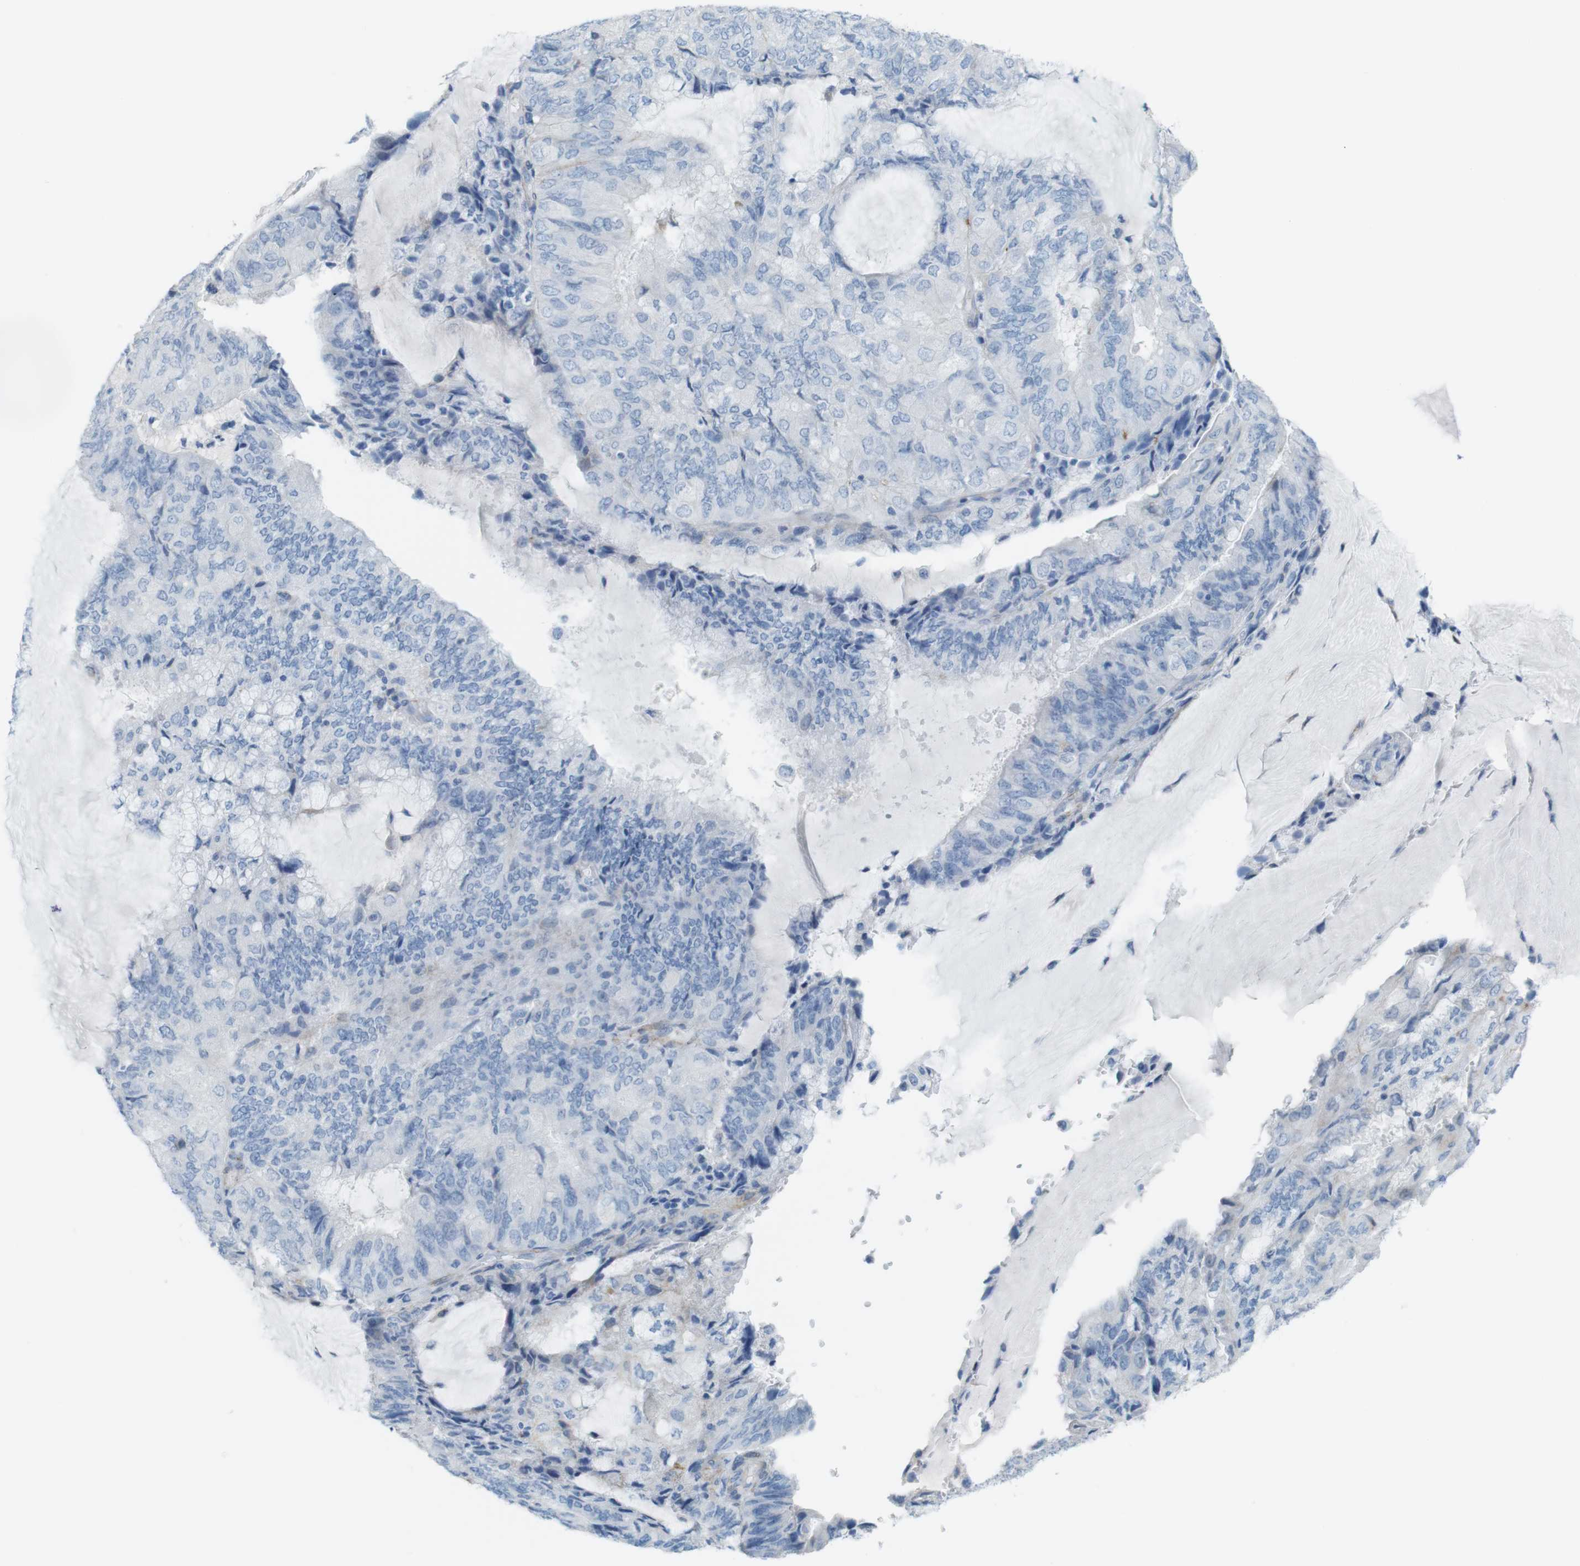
{"staining": {"intensity": "negative", "quantity": "none", "location": "none"}, "tissue": "endometrial cancer", "cell_type": "Tumor cells", "image_type": "cancer", "snomed": [{"axis": "morphology", "description": "Adenocarcinoma, NOS"}, {"axis": "topography", "description": "Endometrium"}], "caption": "High power microscopy photomicrograph of an immunohistochemistry (IHC) histopathology image of endometrial adenocarcinoma, revealing no significant positivity in tumor cells. (DAB IHC visualized using brightfield microscopy, high magnification).", "gene": "MYH9", "patient": {"sex": "female", "age": 81}}